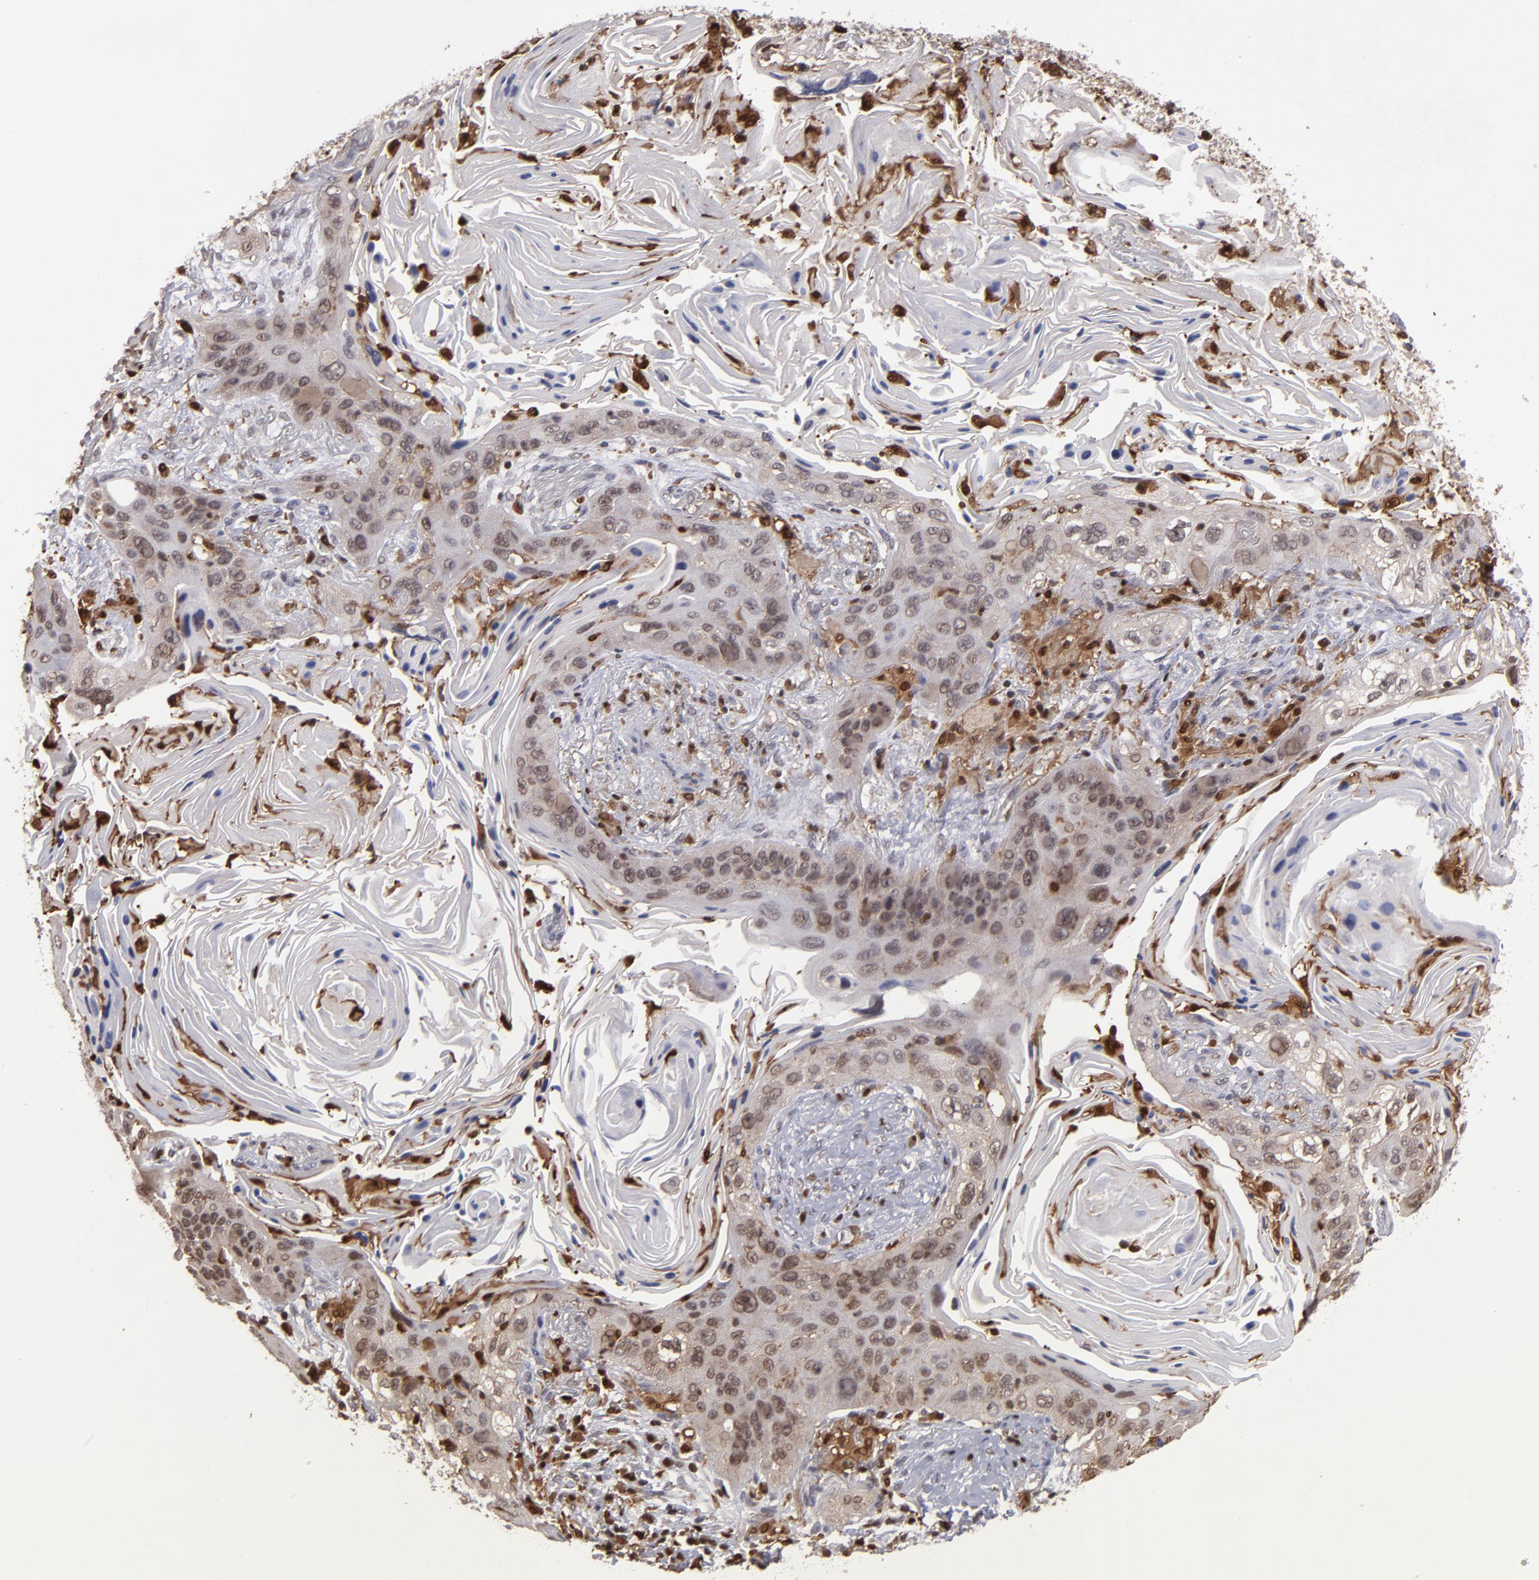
{"staining": {"intensity": "weak", "quantity": "25%-75%", "location": "cytoplasmic/membranous,nuclear"}, "tissue": "lung cancer", "cell_type": "Tumor cells", "image_type": "cancer", "snomed": [{"axis": "morphology", "description": "Squamous cell carcinoma, NOS"}, {"axis": "topography", "description": "Lung"}], "caption": "The photomicrograph reveals a brown stain indicating the presence of a protein in the cytoplasmic/membranous and nuclear of tumor cells in lung cancer (squamous cell carcinoma). Using DAB (brown) and hematoxylin (blue) stains, captured at high magnification using brightfield microscopy.", "gene": "GRB2", "patient": {"sex": "female", "age": 67}}